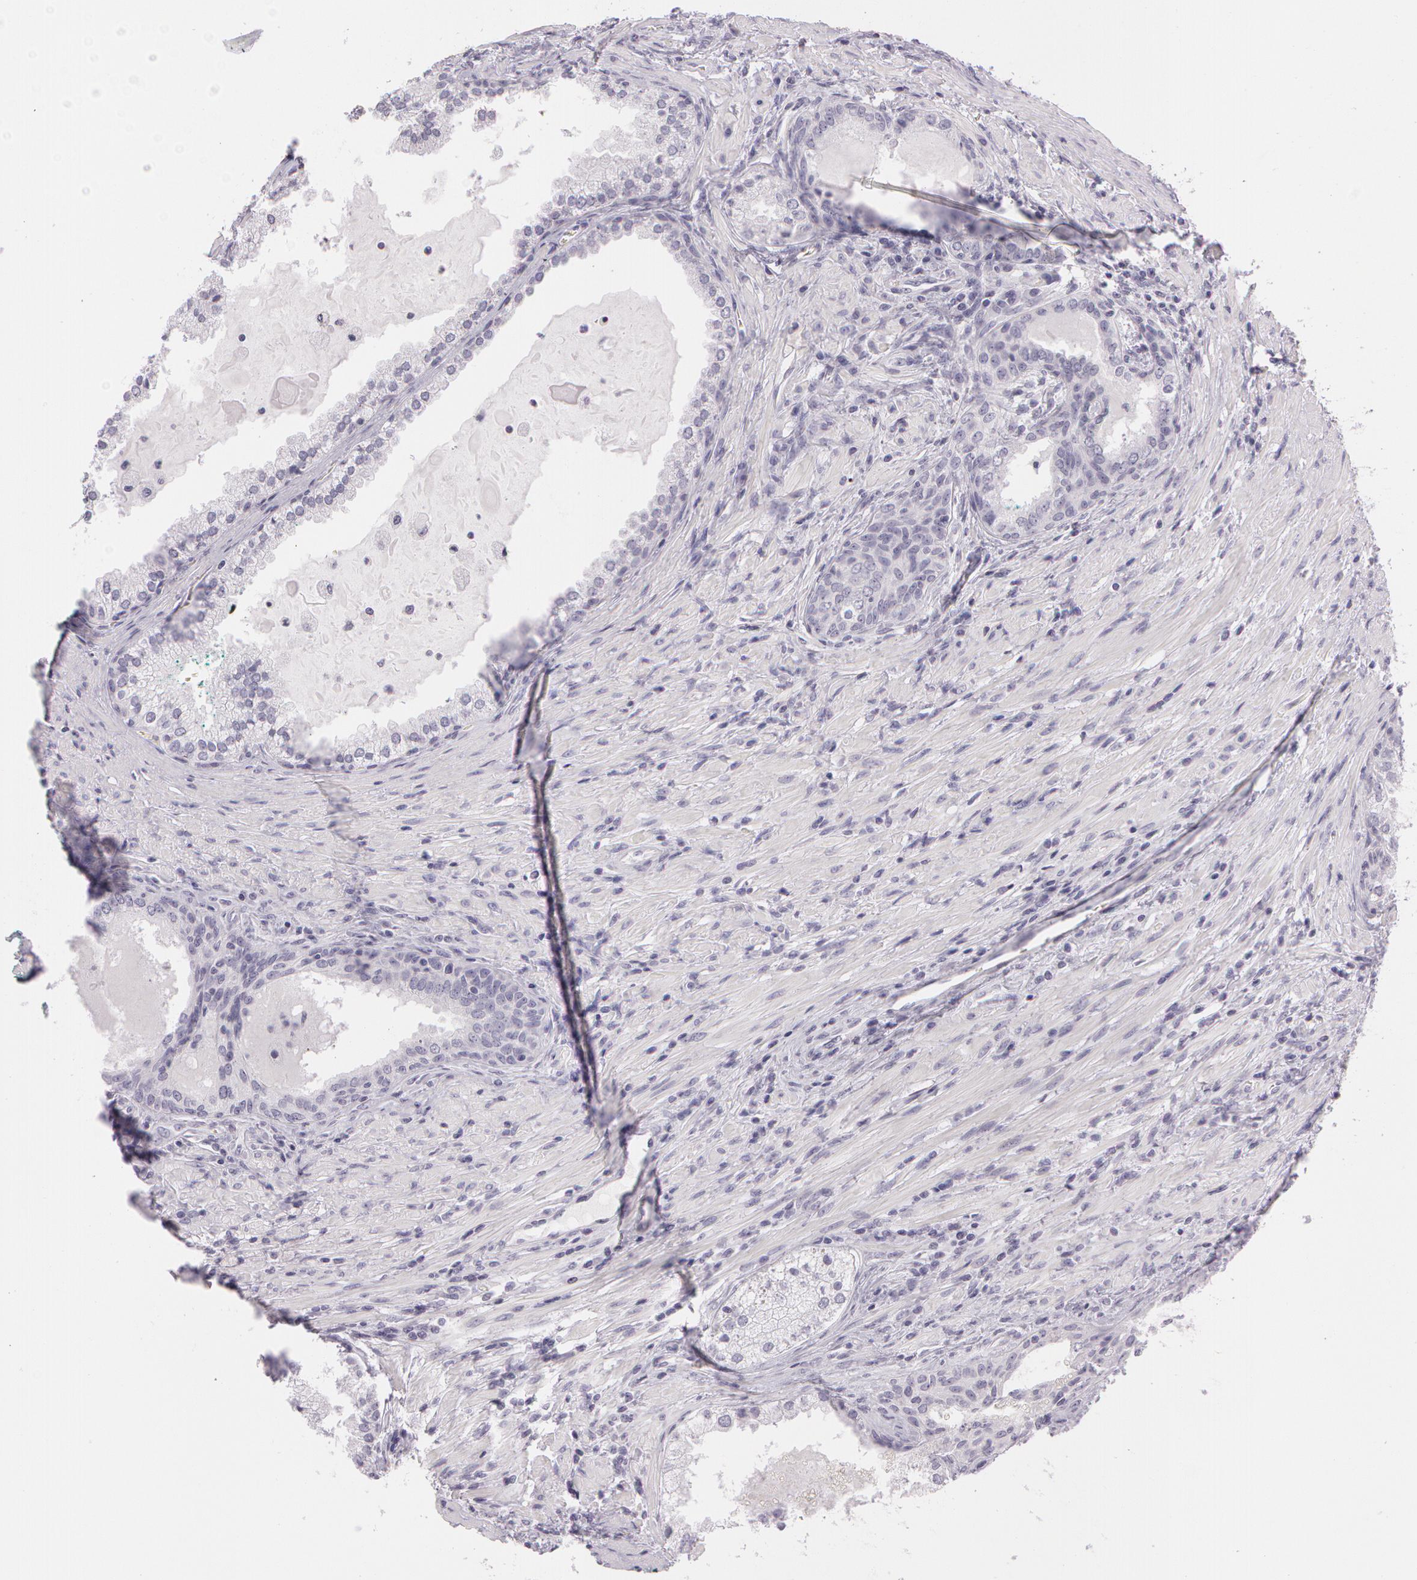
{"staining": {"intensity": "negative", "quantity": "none", "location": "none"}, "tissue": "prostate cancer", "cell_type": "Tumor cells", "image_type": "cancer", "snomed": [{"axis": "morphology", "description": "Adenocarcinoma, Medium grade"}, {"axis": "topography", "description": "Prostate"}], "caption": "This is an IHC micrograph of prostate cancer (adenocarcinoma (medium-grade)). There is no staining in tumor cells.", "gene": "OTC", "patient": {"sex": "male", "age": 70}}